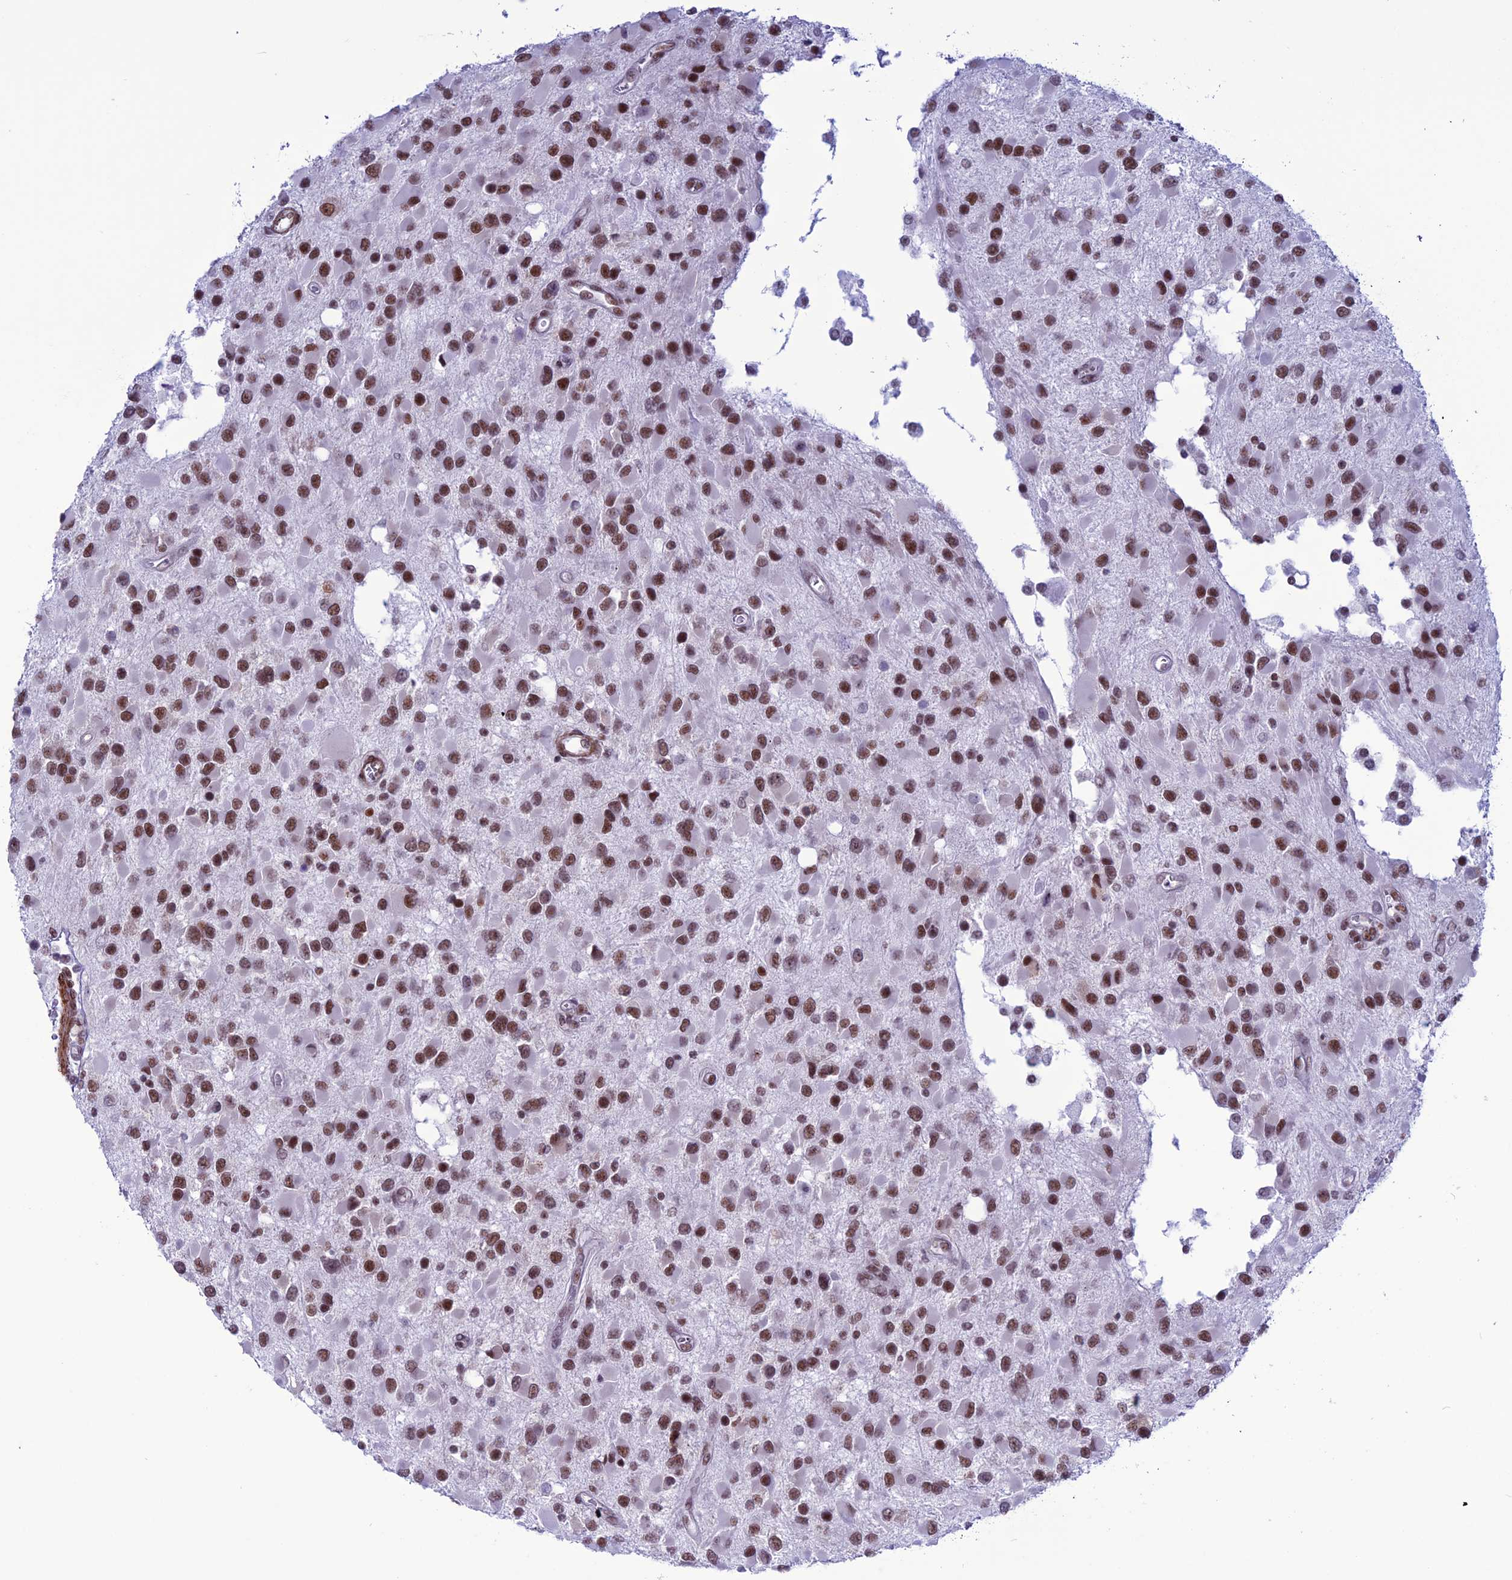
{"staining": {"intensity": "strong", "quantity": ">75%", "location": "nuclear"}, "tissue": "glioma", "cell_type": "Tumor cells", "image_type": "cancer", "snomed": [{"axis": "morphology", "description": "Glioma, malignant, High grade"}, {"axis": "topography", "description": "Brain"}], "caption": "Tumor cells display high levels of strong nuclear expression in about >75% of cells in human glioma.", "gene": "U2AF1", "patient": {"sex": "male", "age": 53}}